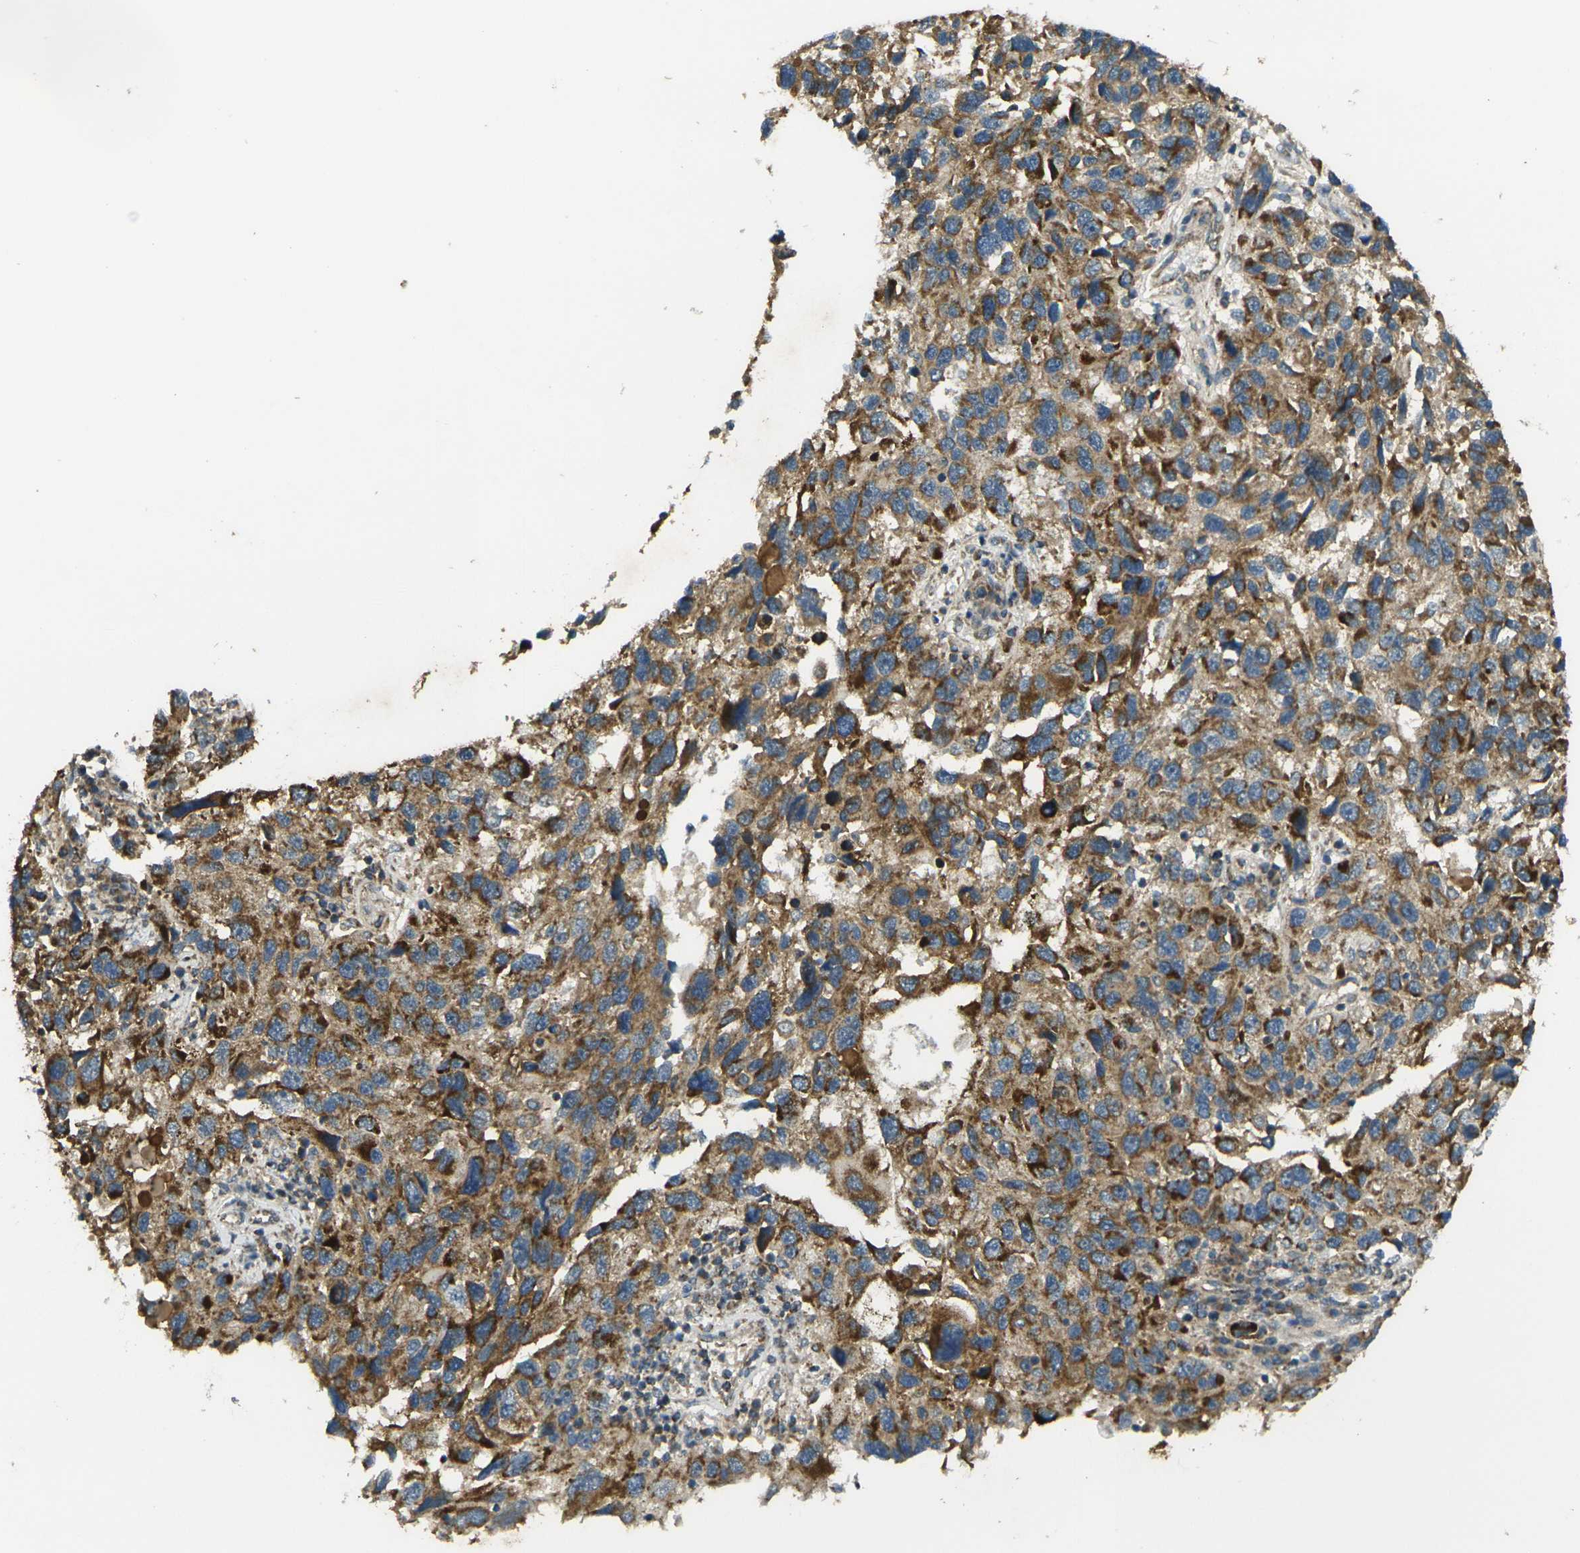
{"staining": {"intensity": "moderate", "quantity": ">75%", "location": "cytoplasmic/membranous"}, "tissue": "melanoma", "cell_type": "Tumor cells", "image_type": "cancer", "snomed": [{"axis": "morphology", "description": "Malignant melanoma, NOS"}, {"axis": "topography", "description": "Skin"}], "caption": "Protein staining by IHC exhibits moderate cytoplasmic/membranous positivity in about >75% of tumor cells in malignant melanoma.", "gene": "IGF1R", "patient": {"sex": "male", "age": 53}}